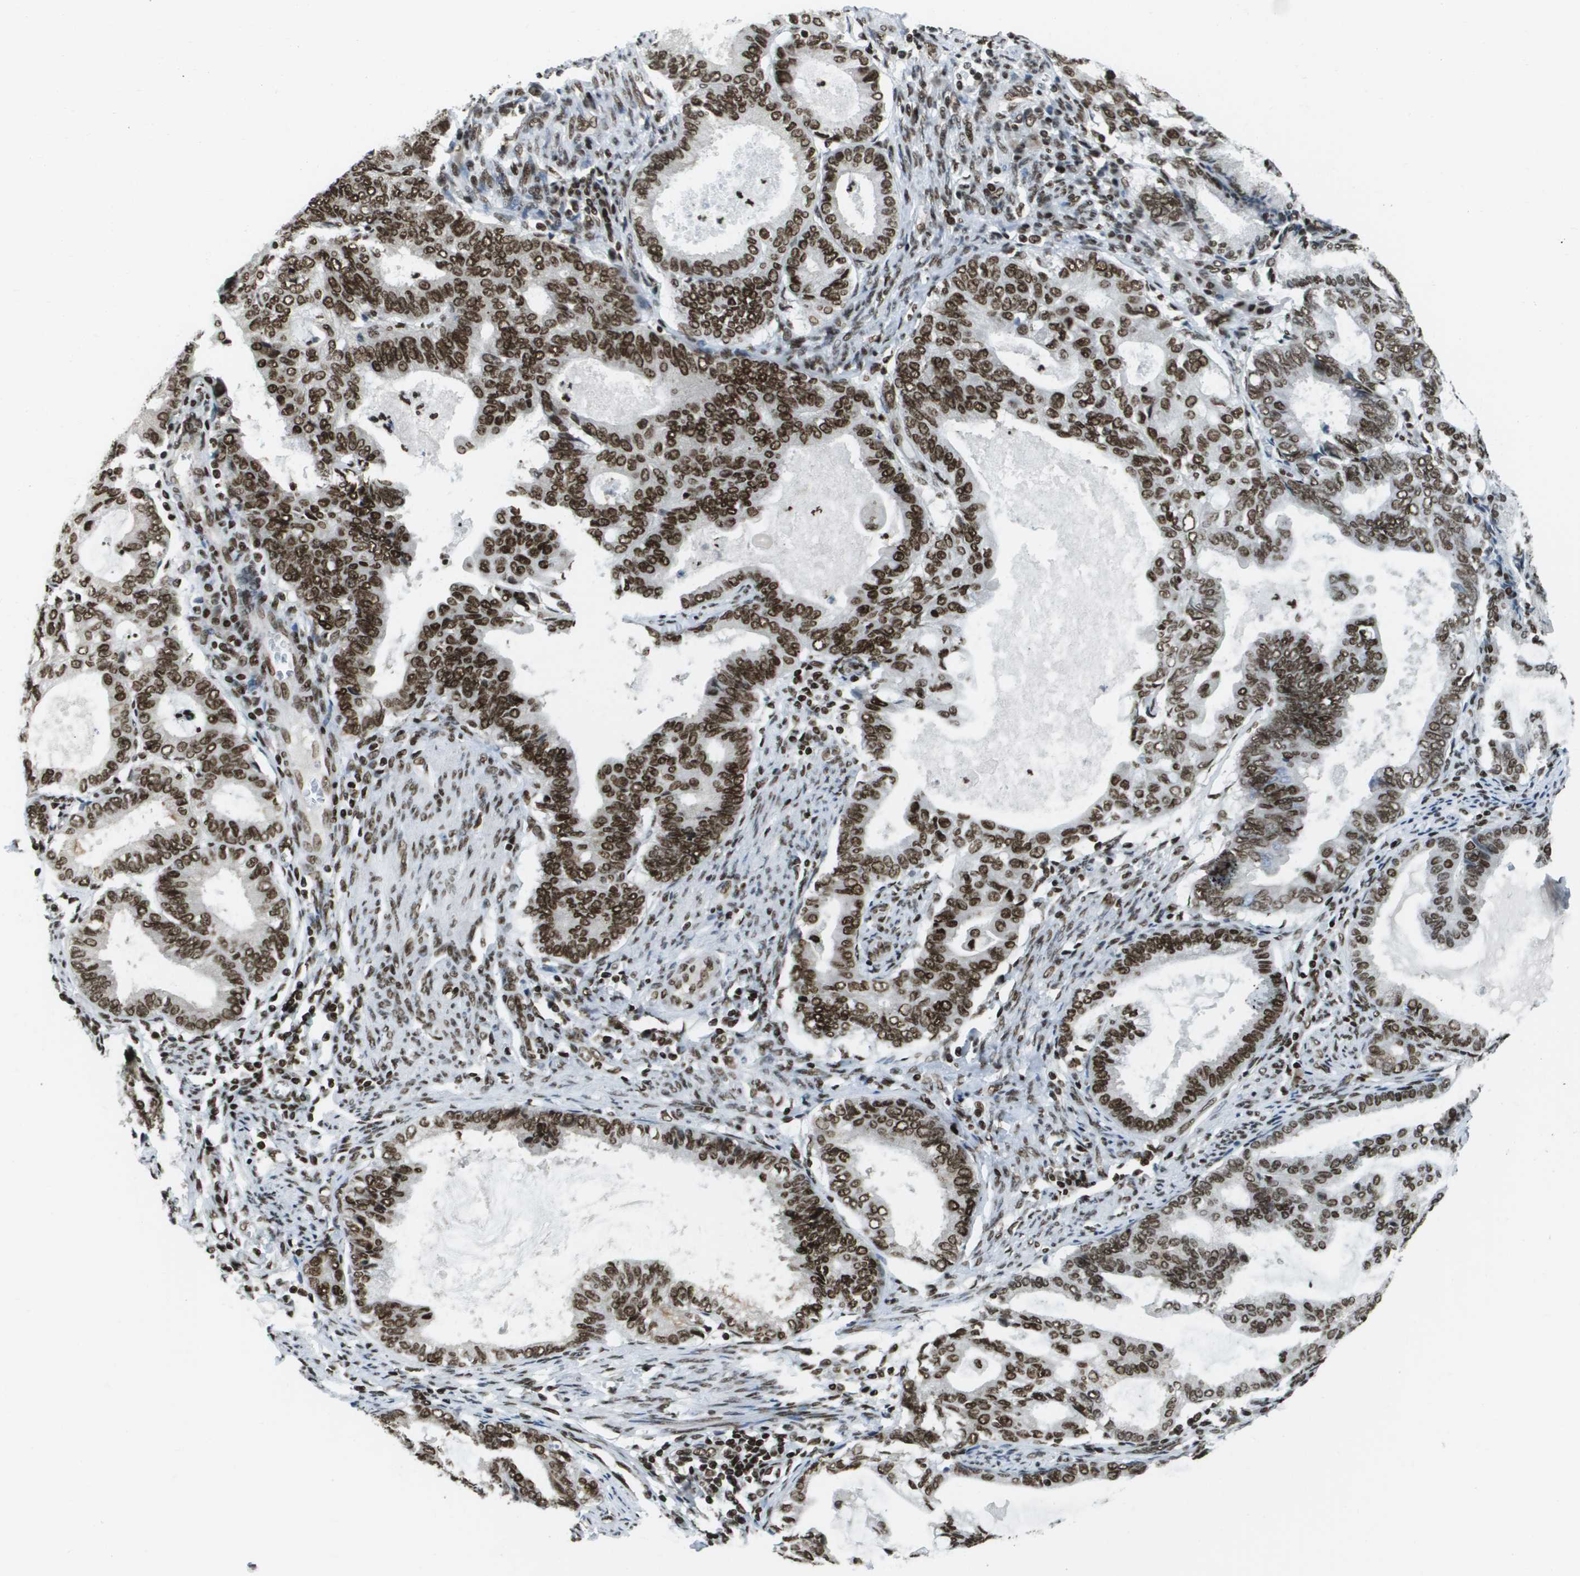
{"staining": {"intensity": "strong", "quantity": ">75%", "location": "nuclear"}, "tissue": "endometrial cancer", "cell_type": "Tumor cells", "image_type": "cancer", "snomed": [{"axis": "morphology", "description": "Adenocarcinoma, NOS"}, {"axis": "topography", "description": "Endometrium"}], "caption": "A brown stain labels strong nuclear expression of a protein in adenocarcinoma (endometrial) tumor cells. (DAB (3,3'-diaminobenzidine) IHC, brown staining for protein, blue staining for nuclei).", "gene": "GLYR1", "patient": {"sex": "female", "age": 86}}